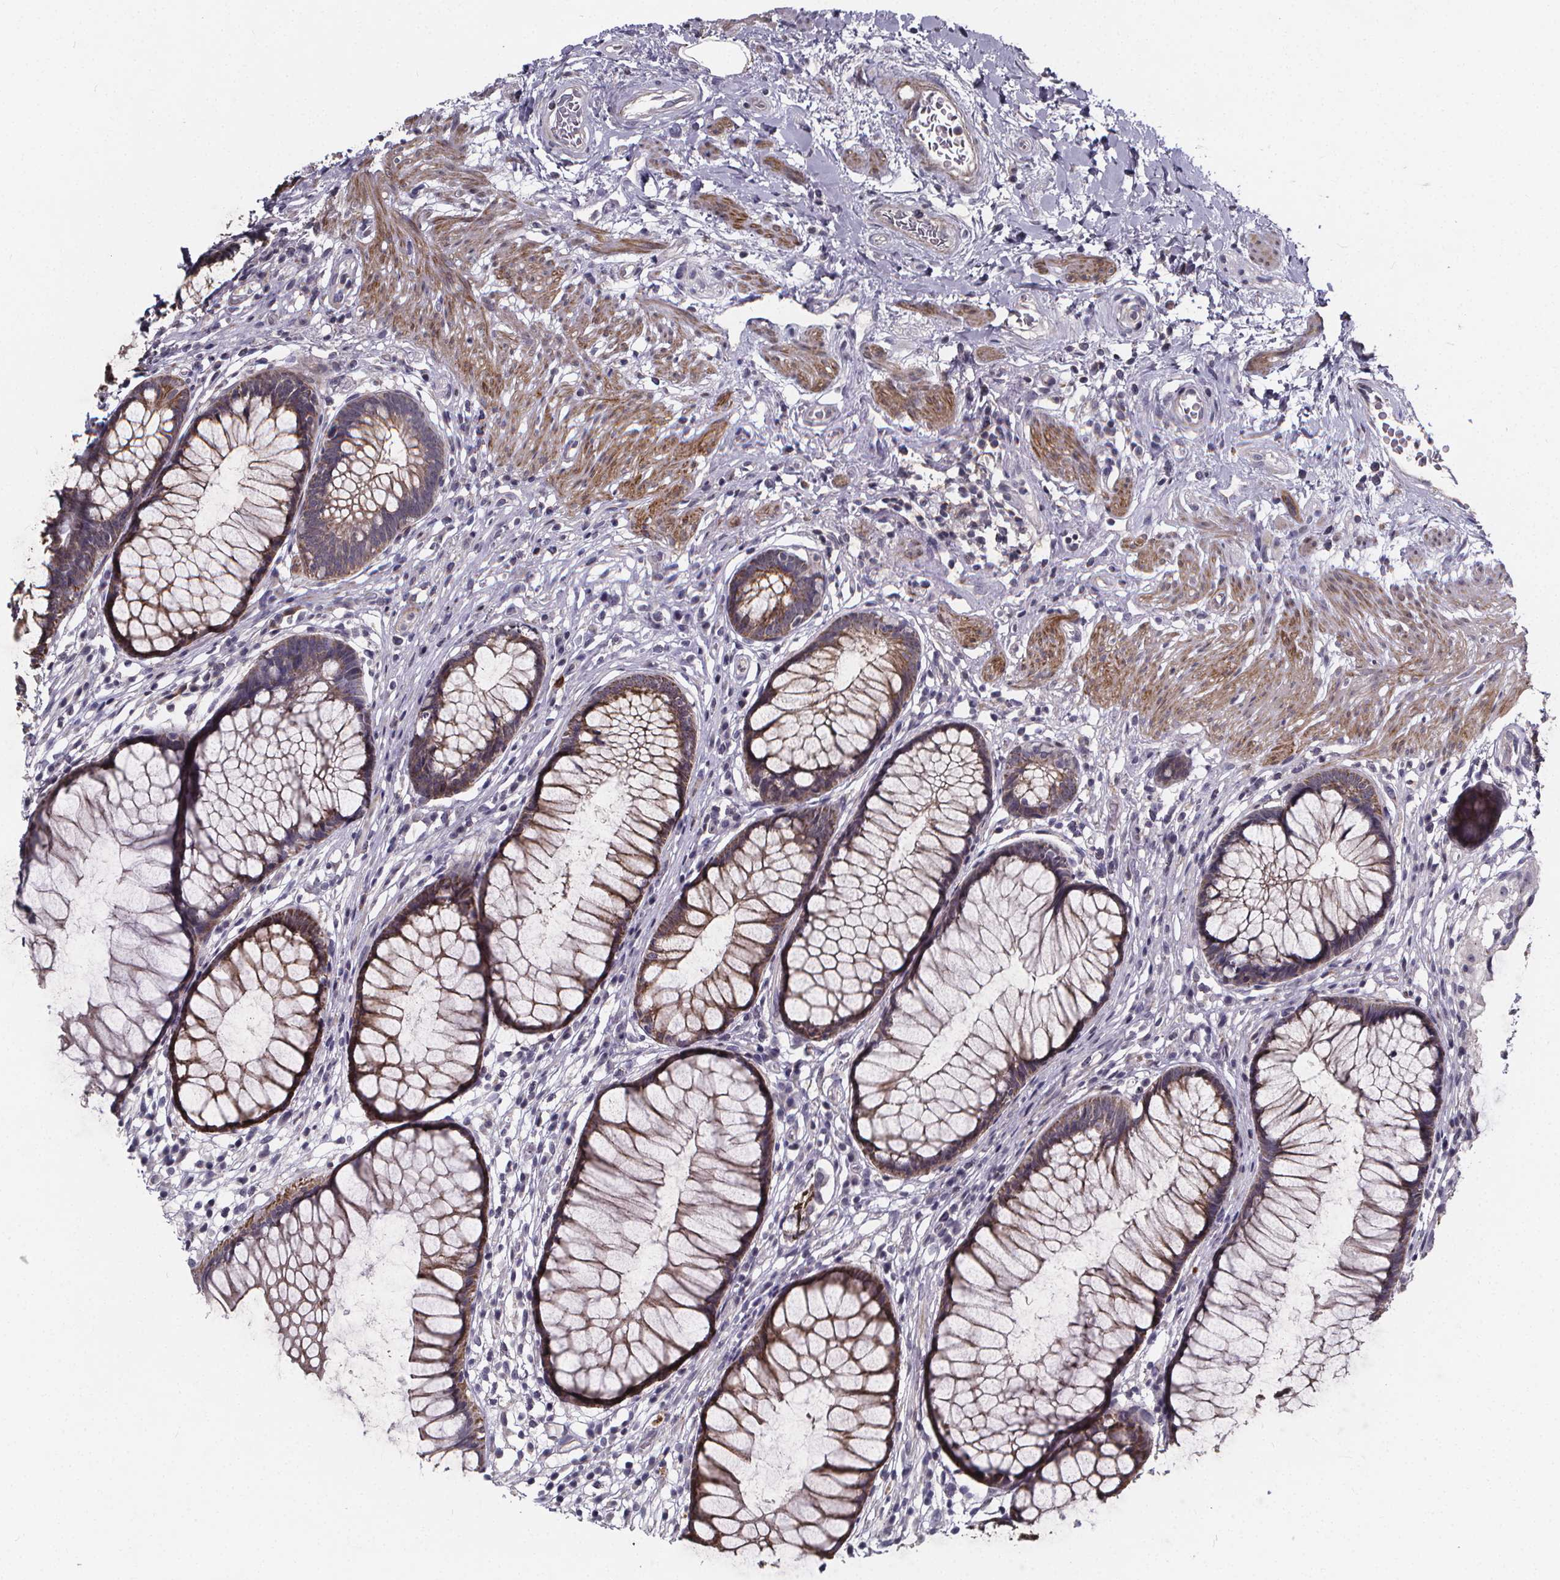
{"staining": {"intensity": "moderate", "quantity": "<25%", "location": "cytoplasmic/membranous"}, "tissue": "rectum", "cell_type": "Glandular cells", "image_type": "normal", "snomed": [{"axis": "morphology", "description": "Normal tissue, NOS"}, {"axis": "topography", "description": "Smooth muscle"}, {"axis": "topography", "description": "Rectum"}], "caption": "The histopathology image reveals immunohistochemical staining of normal rectum. There is moderate cytoplasmic/membranous positivity is present in about <25% of glandular cells.", "gene": "FBXW2", "patient": {"sex": "male", "age": 53}}